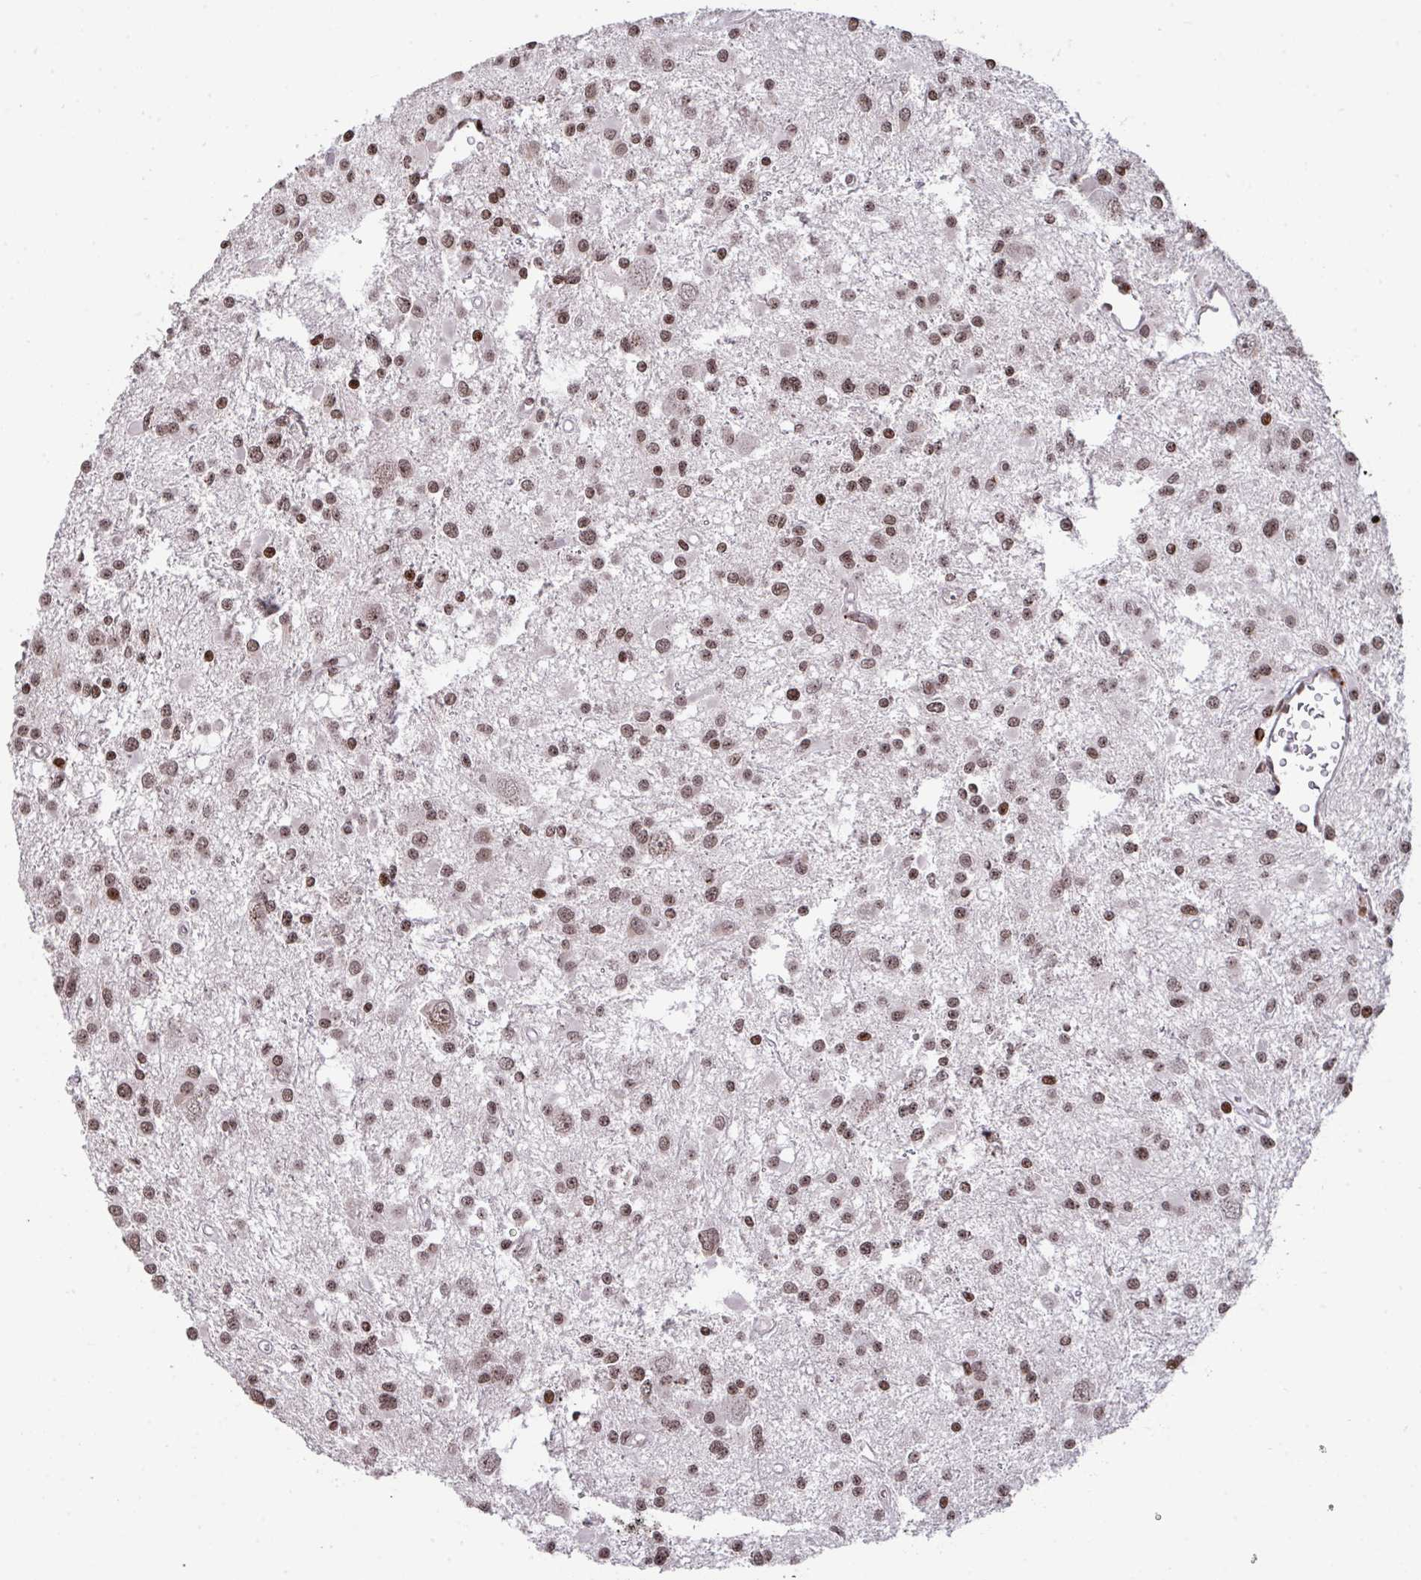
{"staining": {"intensity": "moderate", "quantity": ">75%", "location": "nuclear"}, "tissue": "glioma", "cell_type": "Tumor cells", "image_type": "cancer", "snomed": [{"axis": "morphology", "description": "Glioma, malignant, High grade"}, {"axis": "topography", "description": "Brain"}], "caption": "Brown immunohistochemical staining in malignant glioma (high-grade) demonstrates moderate nuclear positivity in approximately >75% of tumor cells. The protein is shown in brown color, while the nuclei are stained blue.", "gene": "NIP7", "patient": {"sex": "male", "age": 54}}